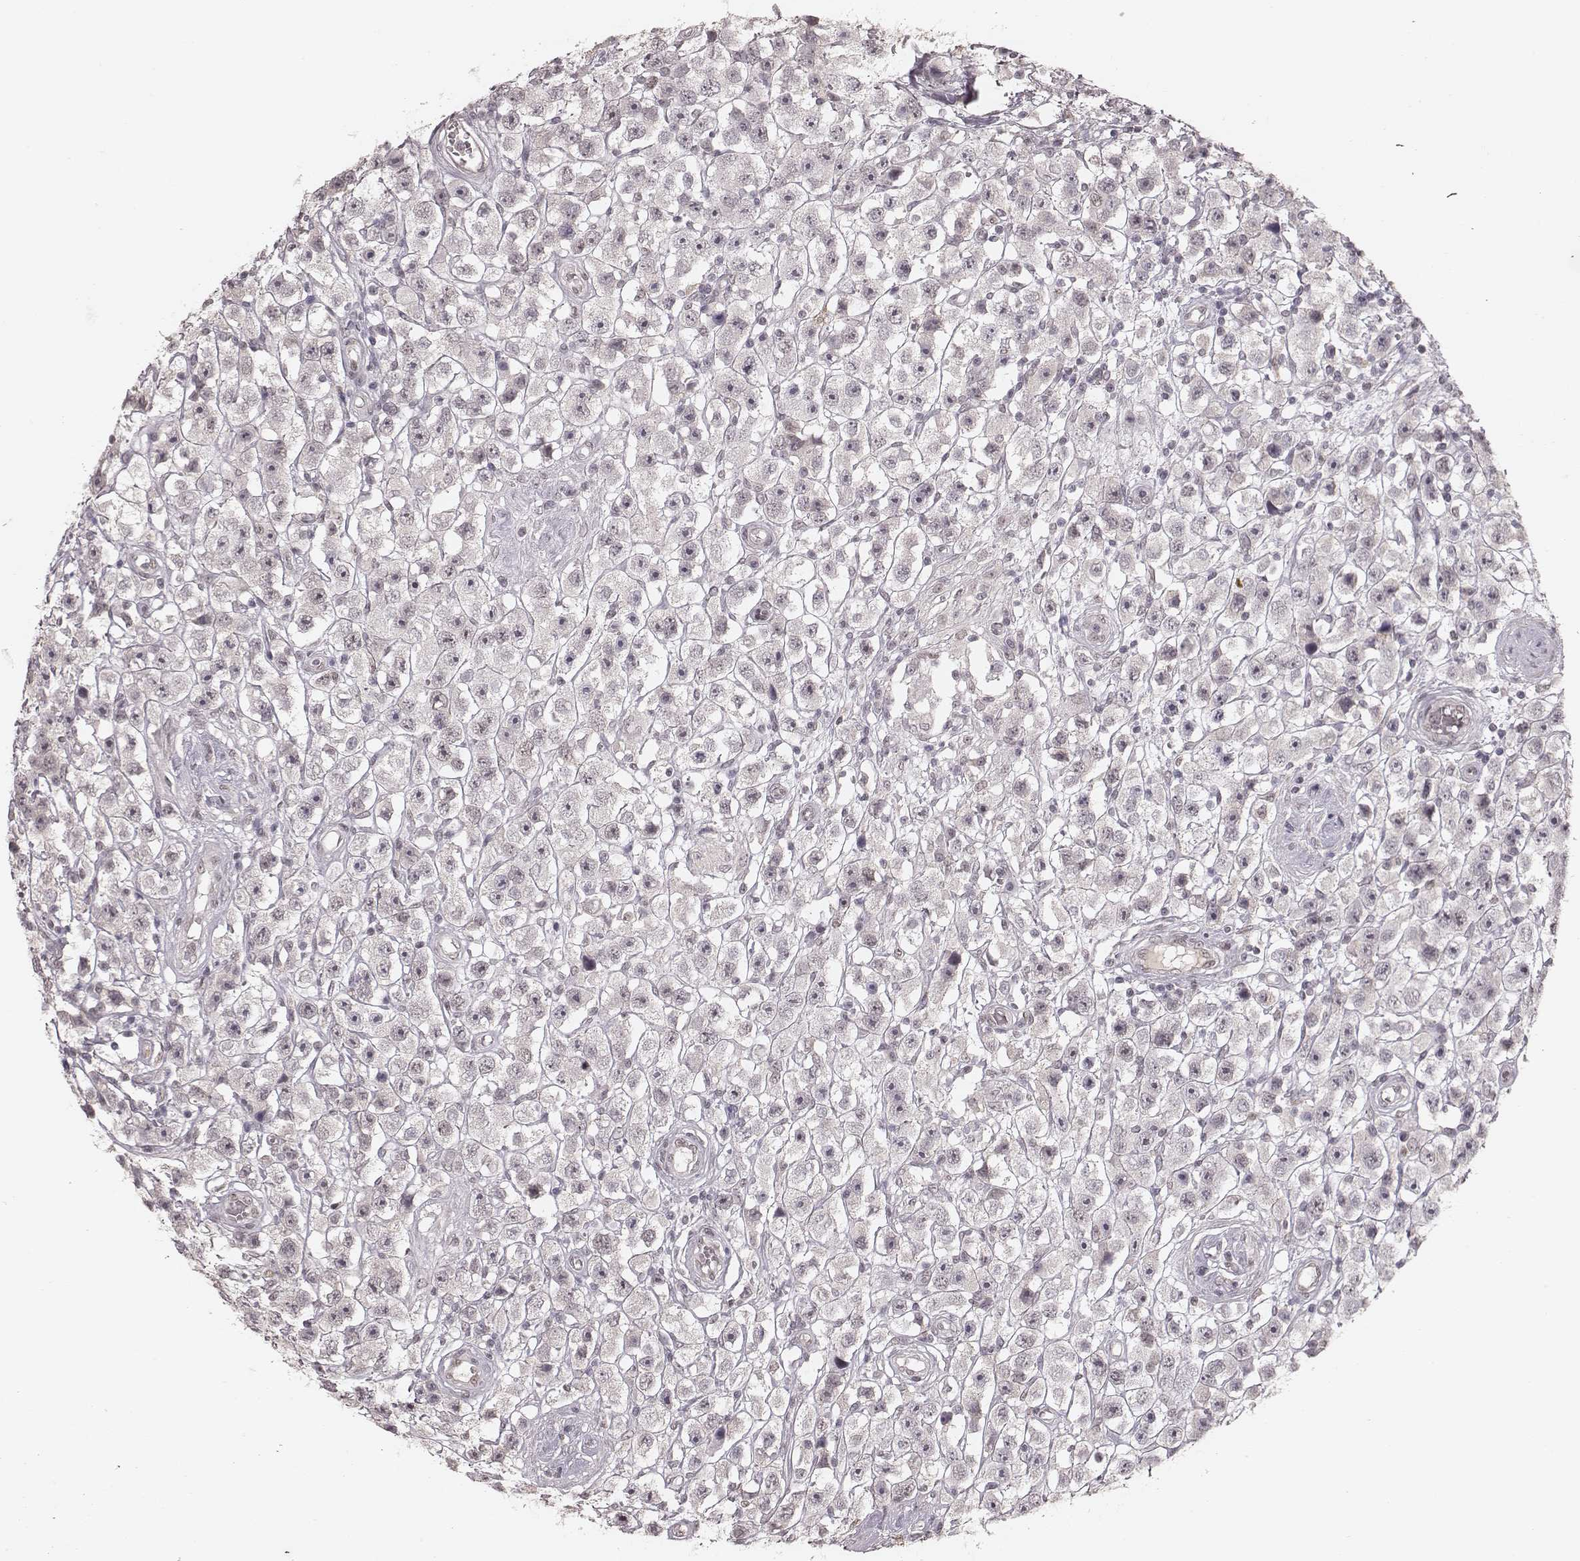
{"staining": {"intensity": "negative", "quantity": "none", "location": "none"}, "tissue": "testis cancer", "cell_type": "Tumor cells", "image_type": "cancer", "snomed": [{"axis": "morphology", "description": "Seminoma, NOS"}, {"axis": "topography", "description": "Testis"}], "caption": "A micrograph of human testis cancer is negative for staining in tumor cells. Nuclei are stained in blue.", "gene": "KITLG", "patient": {"sex": "male", "age": 45}}